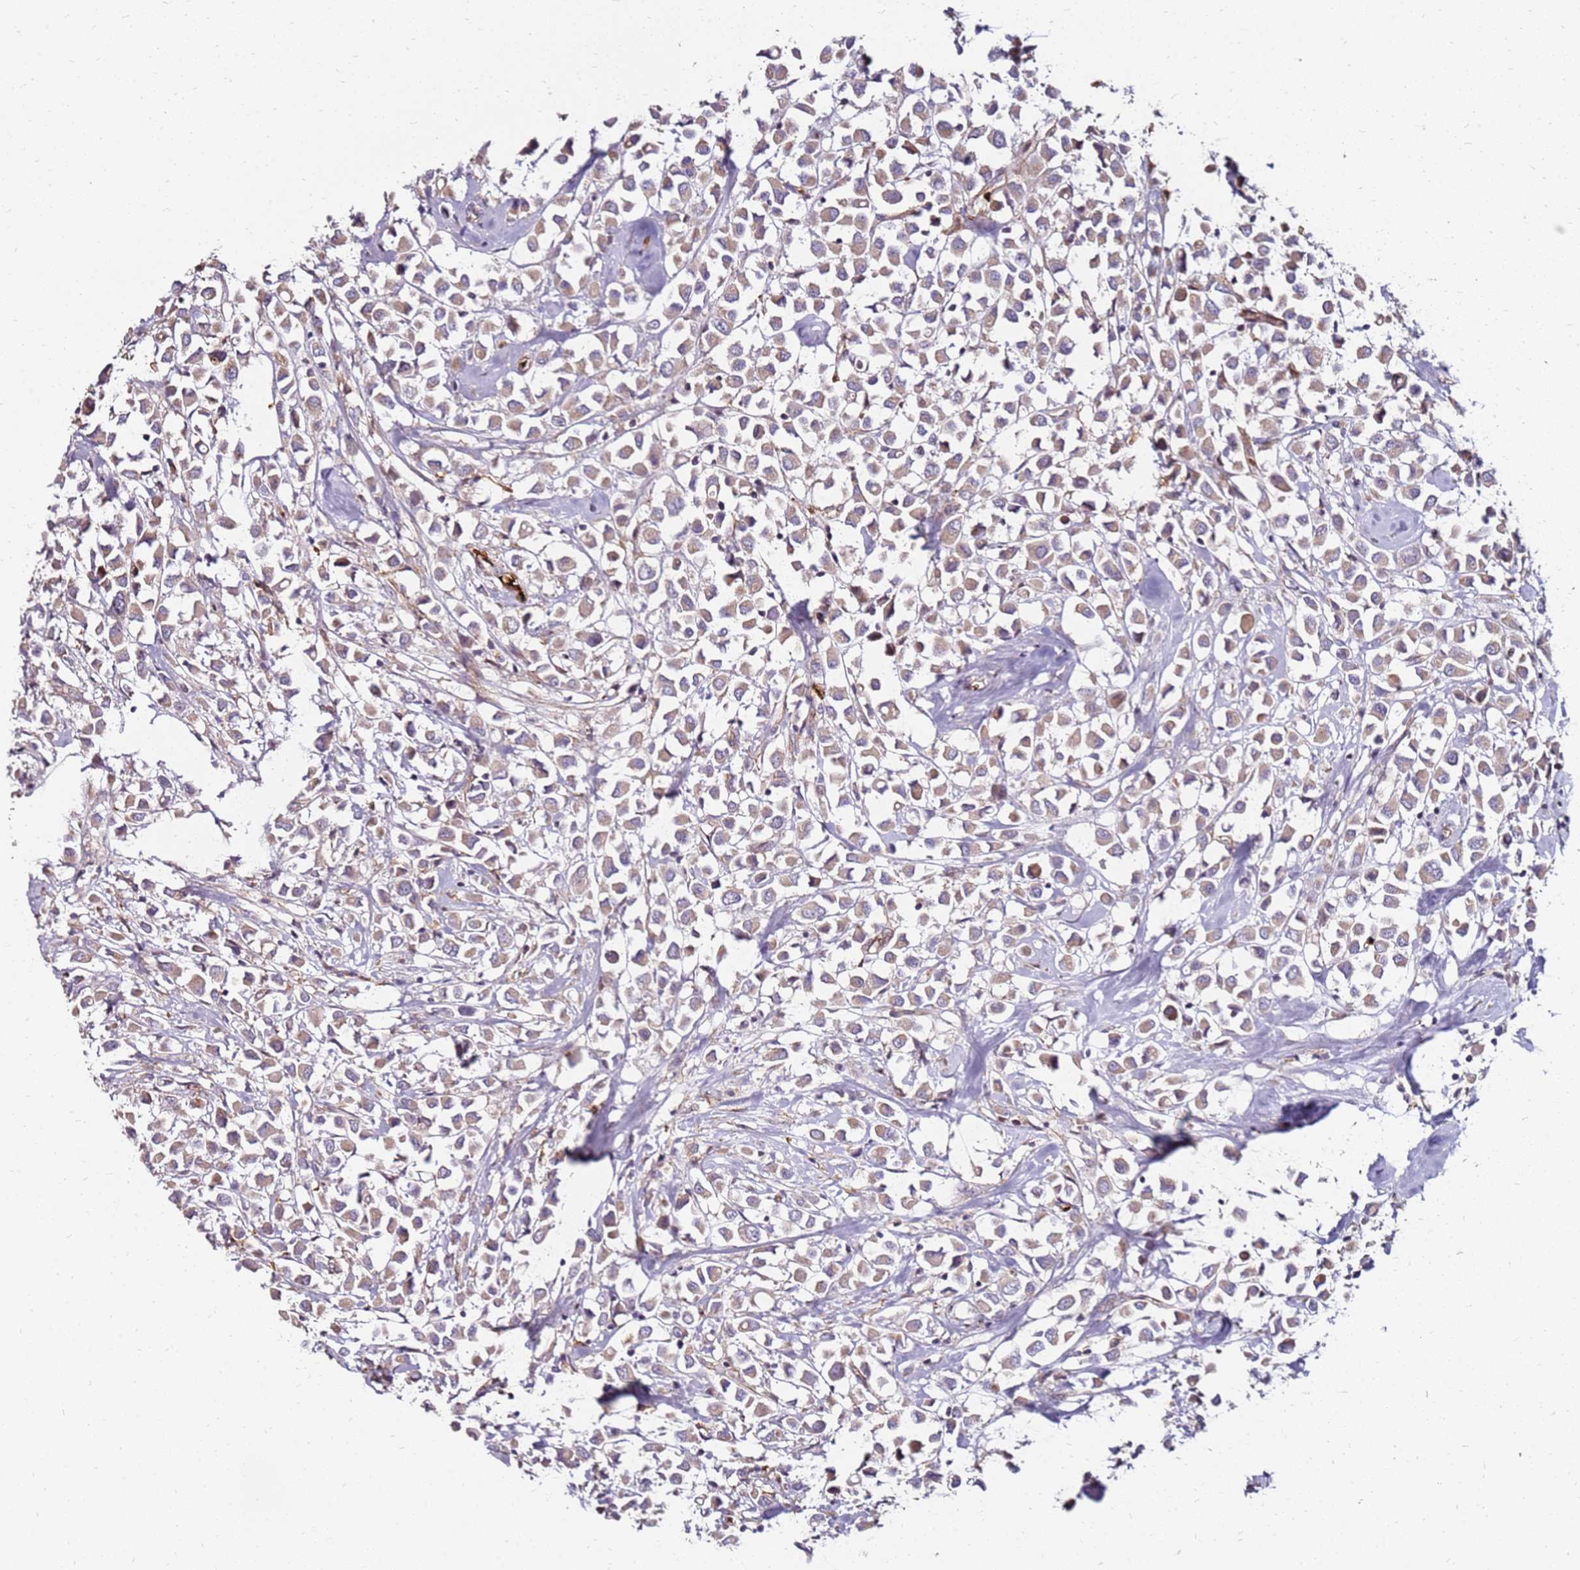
{"staining": {"intensity": "weak", "quantity": ">75%", "location": "cytoplasmic/membranous"}, "tissue": "breast cancer", "cell_type": "Tumor cells", "image_type": "cancer", "snomed": [{"axis": "morphology", "description": "Duct carcinoma"}, {"axis": "topography", "description": "Breast"}], "caption": "Infiltrating ductal carcinoma (breast) stained for a protein demonstrates weak cytoplasmic/membranous positivity in tumor cells.", "gene": "RNF11", "patient": {"sex": "female", "age": 61}}